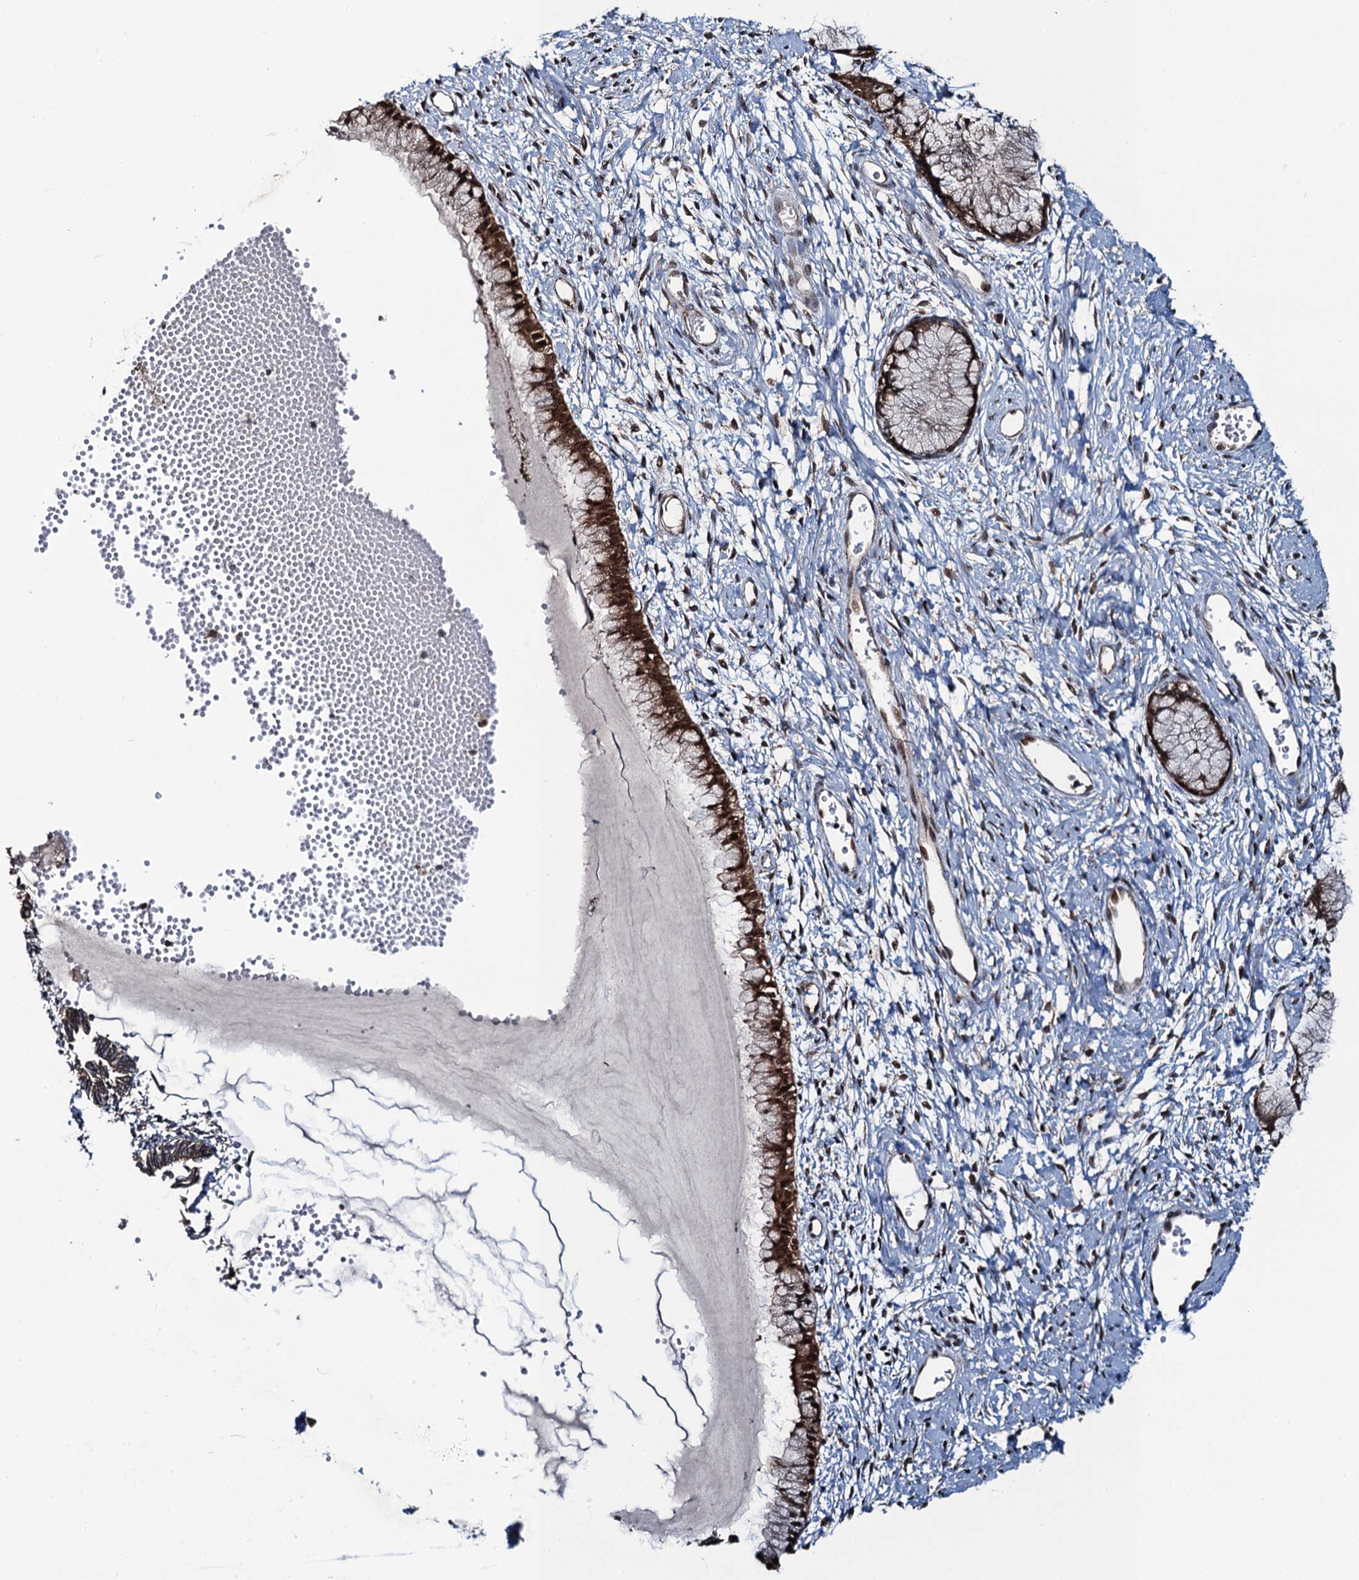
{"staining": {"intensity": "strong", "quantity": ">75%", "location": "cytoplasmic/membranous,nuclear"}, "tissue": "cervix", "cell_type": "Glandular cells", "image_type": "normal", "snomed": [{"axis": "morphology", "description": "Normal tissue, NOS"}, {"axis": "topography", "description": "Cervix"}], "caption": "Strong cytoplasmic/membranous,nuclear protein positivity is identified in approximately >75% of glandular cells in cervix.", "gene": "EVX2", "patient": {"sex": "female", "age": 42}}